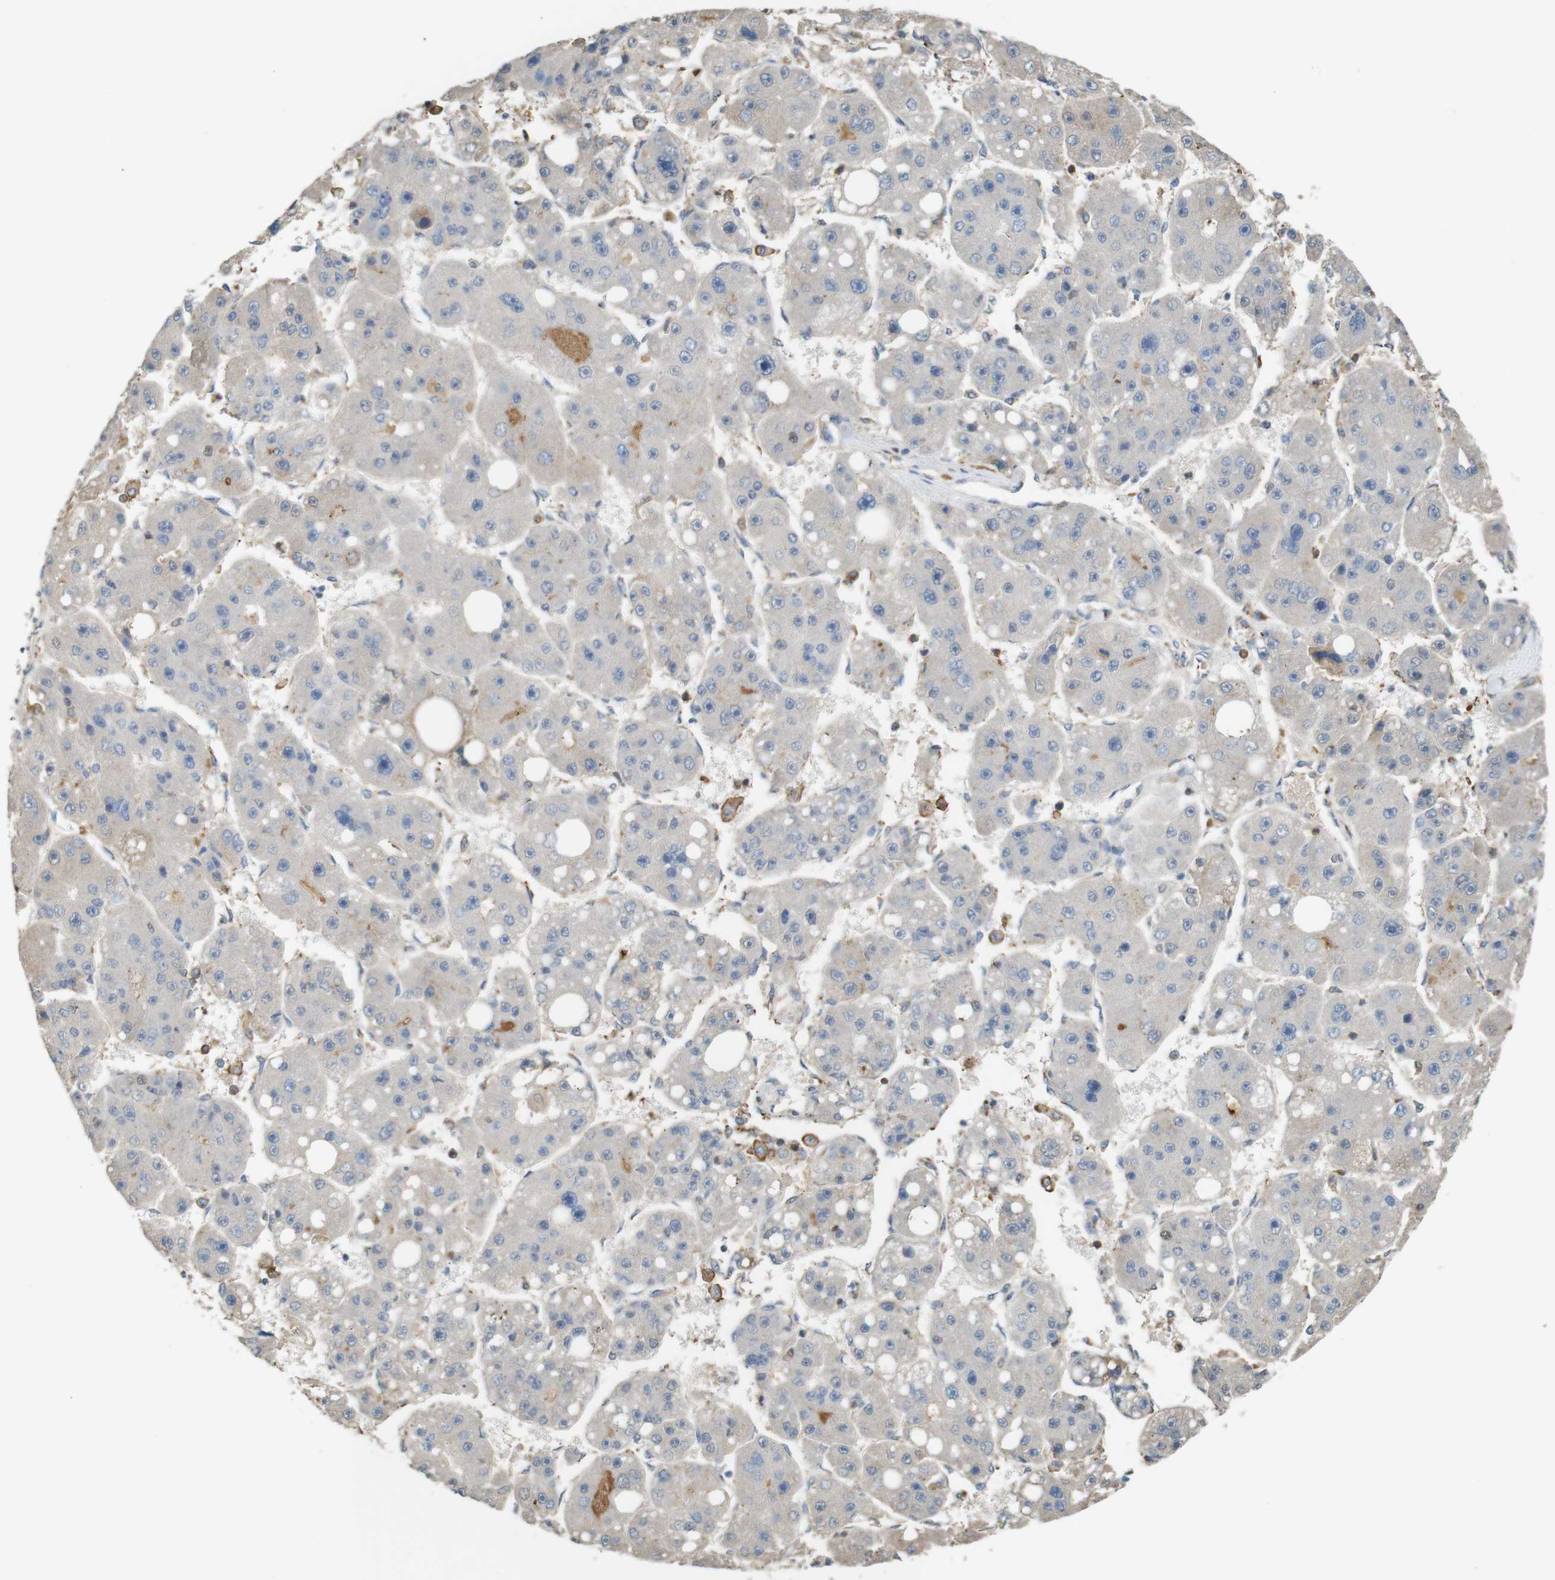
{"staining": {"intensity": "negative", "quantity": "none", "location": "none"}, "tissue": "liver cancer", "cell_type": "Tumor cells", "image_type": "cancer", "snomed": [{"axis": "morphology", "description": "Carcinoma, Hepatocellular, NOS"}, {"axis": "topography", "description": "Liver"}], "caption": "Hepatocellular carcinoma (liver) stained for a protein using immunohistochemistry shows no staining tumor cells.", "gene": "LTBP4", "patient": {"sex": "female", "age": 61}}